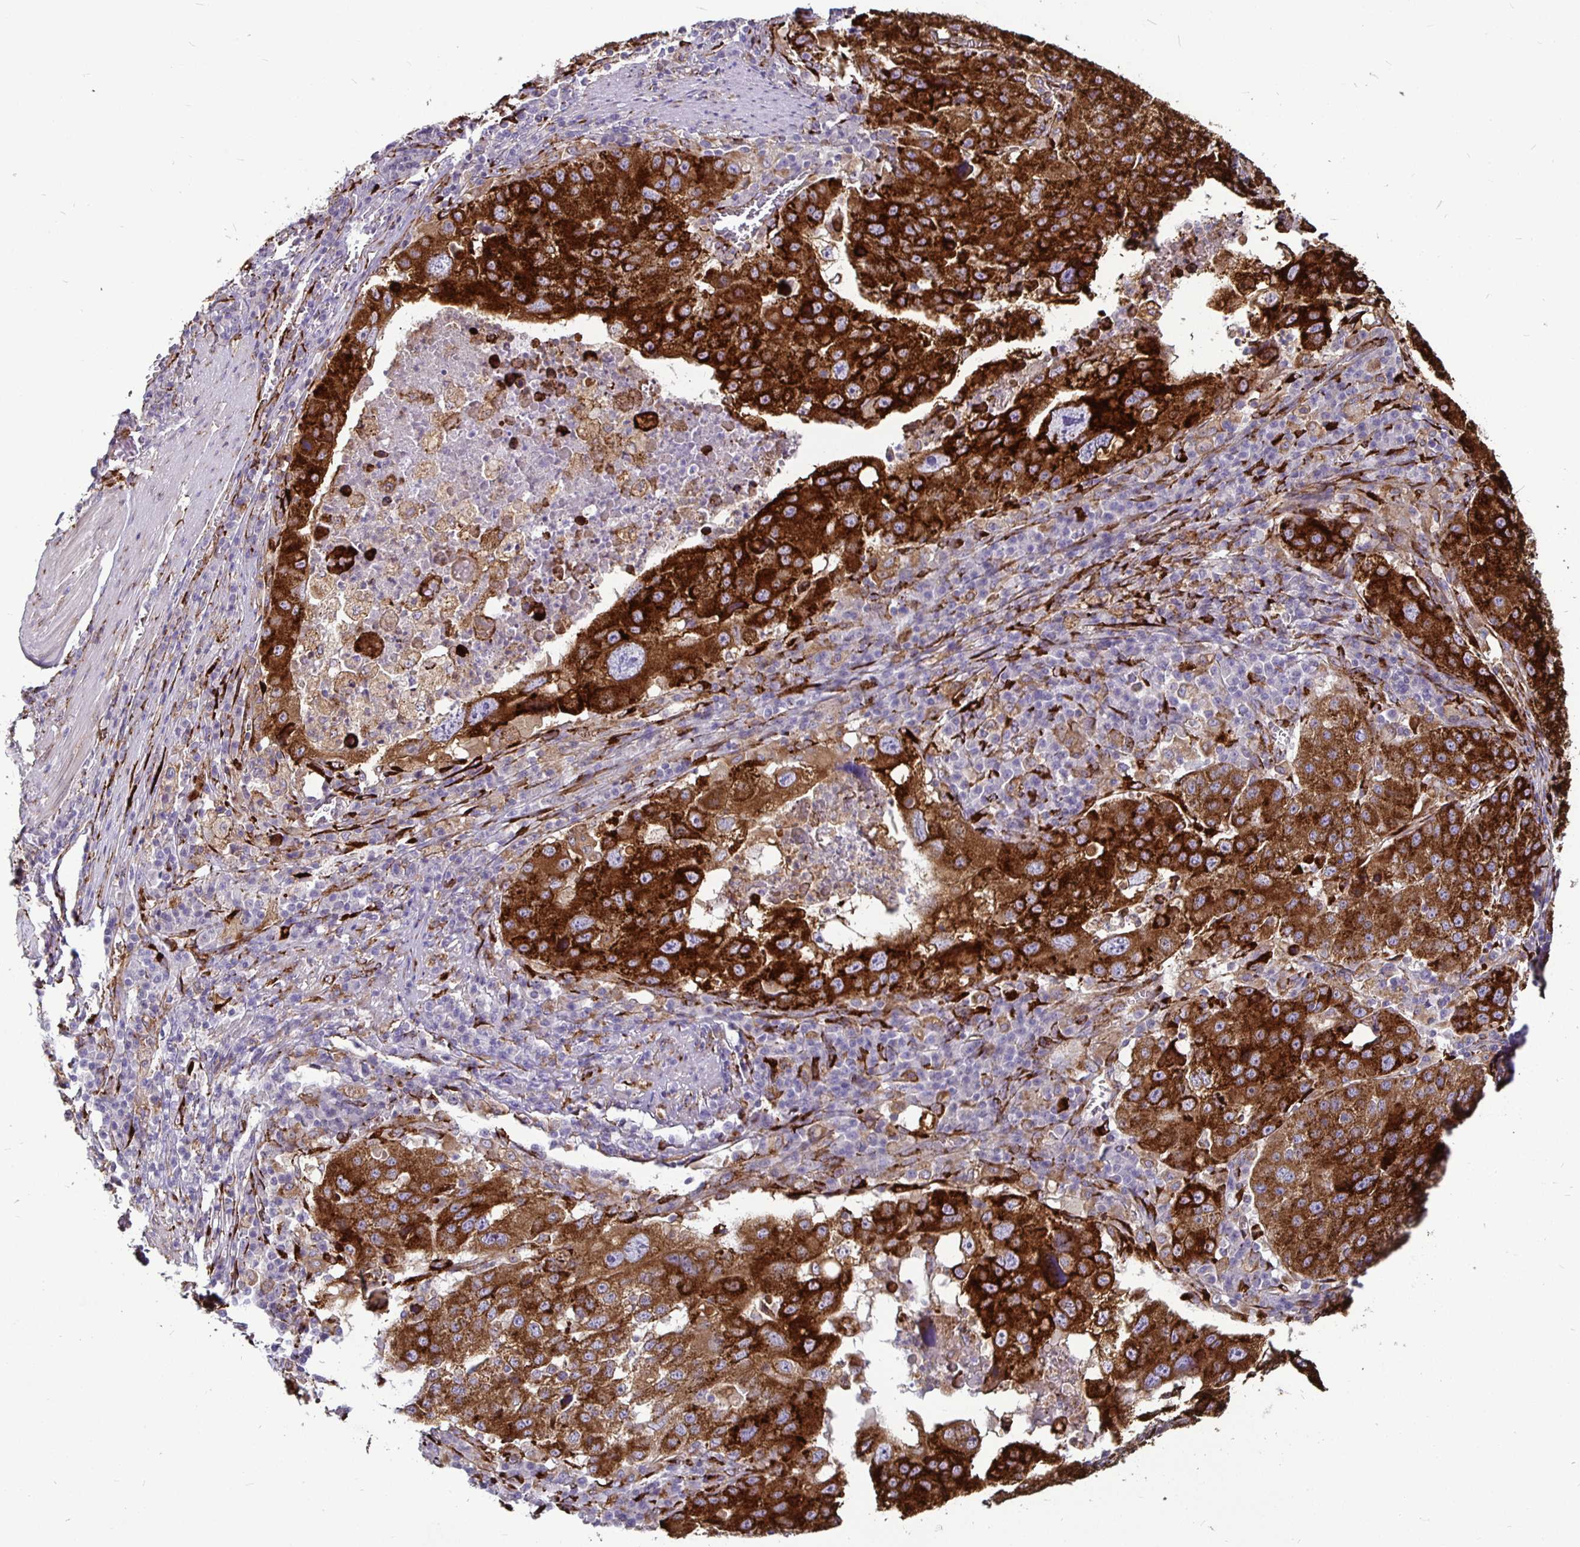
{"staining": {"intensity": "strong", "quantity": ">75%", "location": "cytoplasmic/membranous"}, "tissue": "stomach cancer", "cell_type": "Tumor cells", "image_type": "cancer", "snomed": [{"axis": "morphology", "description": "Adenocarcinoma, NOS"}, {"axis": "topography", "description": "Stomach"}], "caption": "Tumor cells display strong cytoplasmic/membranous positivity in about >75% of cells in stomach cancer (adenocarcinoma).", "gene": "P4HA2", "patient": {"sex": "male", "age": 71}}